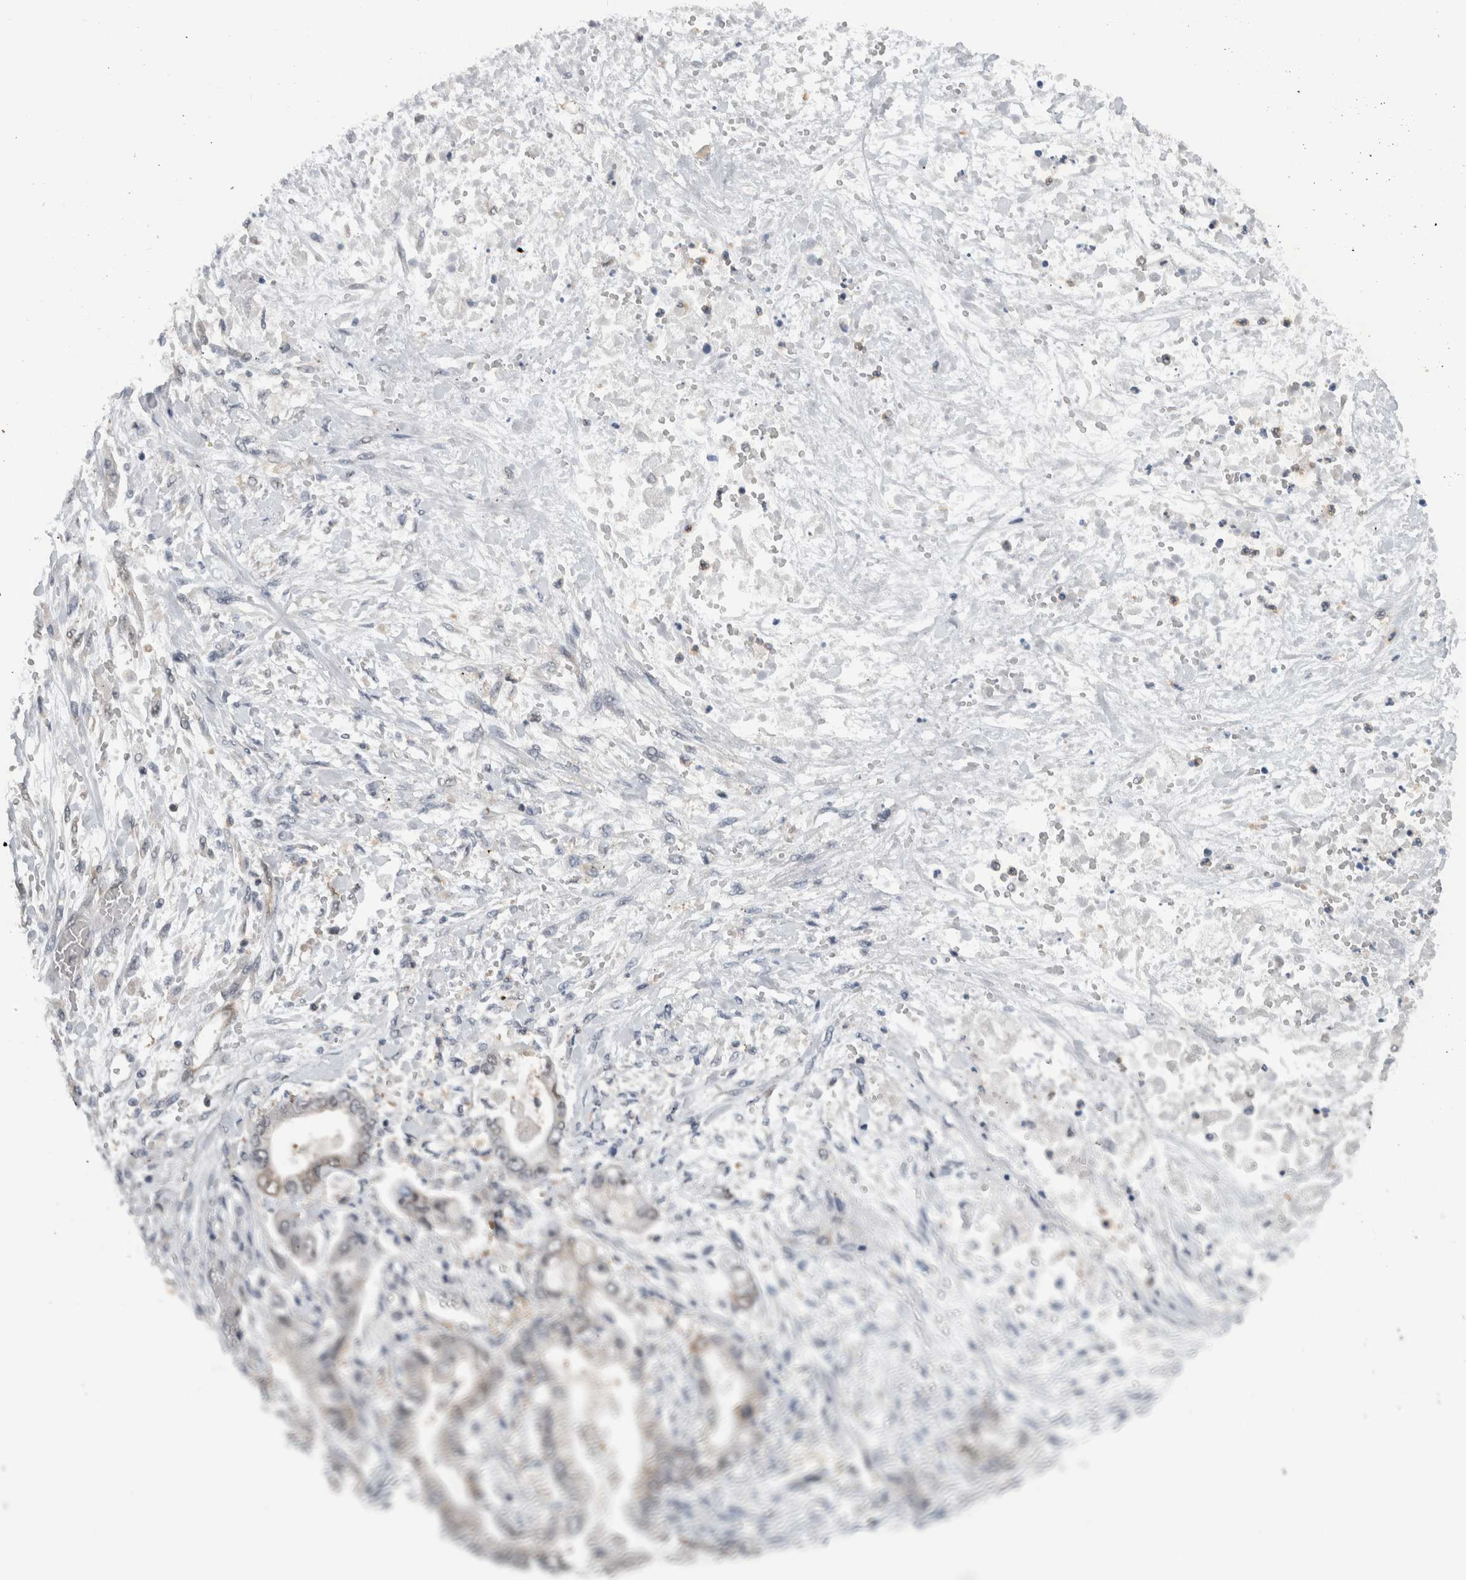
{"staining": {"intensity": "weak", "quantity": "<25%", "location": "cytoplasmic/membranous"}, "tissue": "stomach cancer", "cell_type": "Tumor cells", "image_type": "cancer", "snomed": [{"axis": "morphology", "description": "Normal tissue, NOS"}, {"axis": "morphology", "description": "Adenocarcinoma, NOS"}, {"axis": "topography", "description": "Stomach"}], "caption": "Histopathology image shows no protein positivity in tumor cells of stomach adenocarcinoma tissue.", "gene": "CCDC43", "patient": {"sex": "male", "age": 62}}